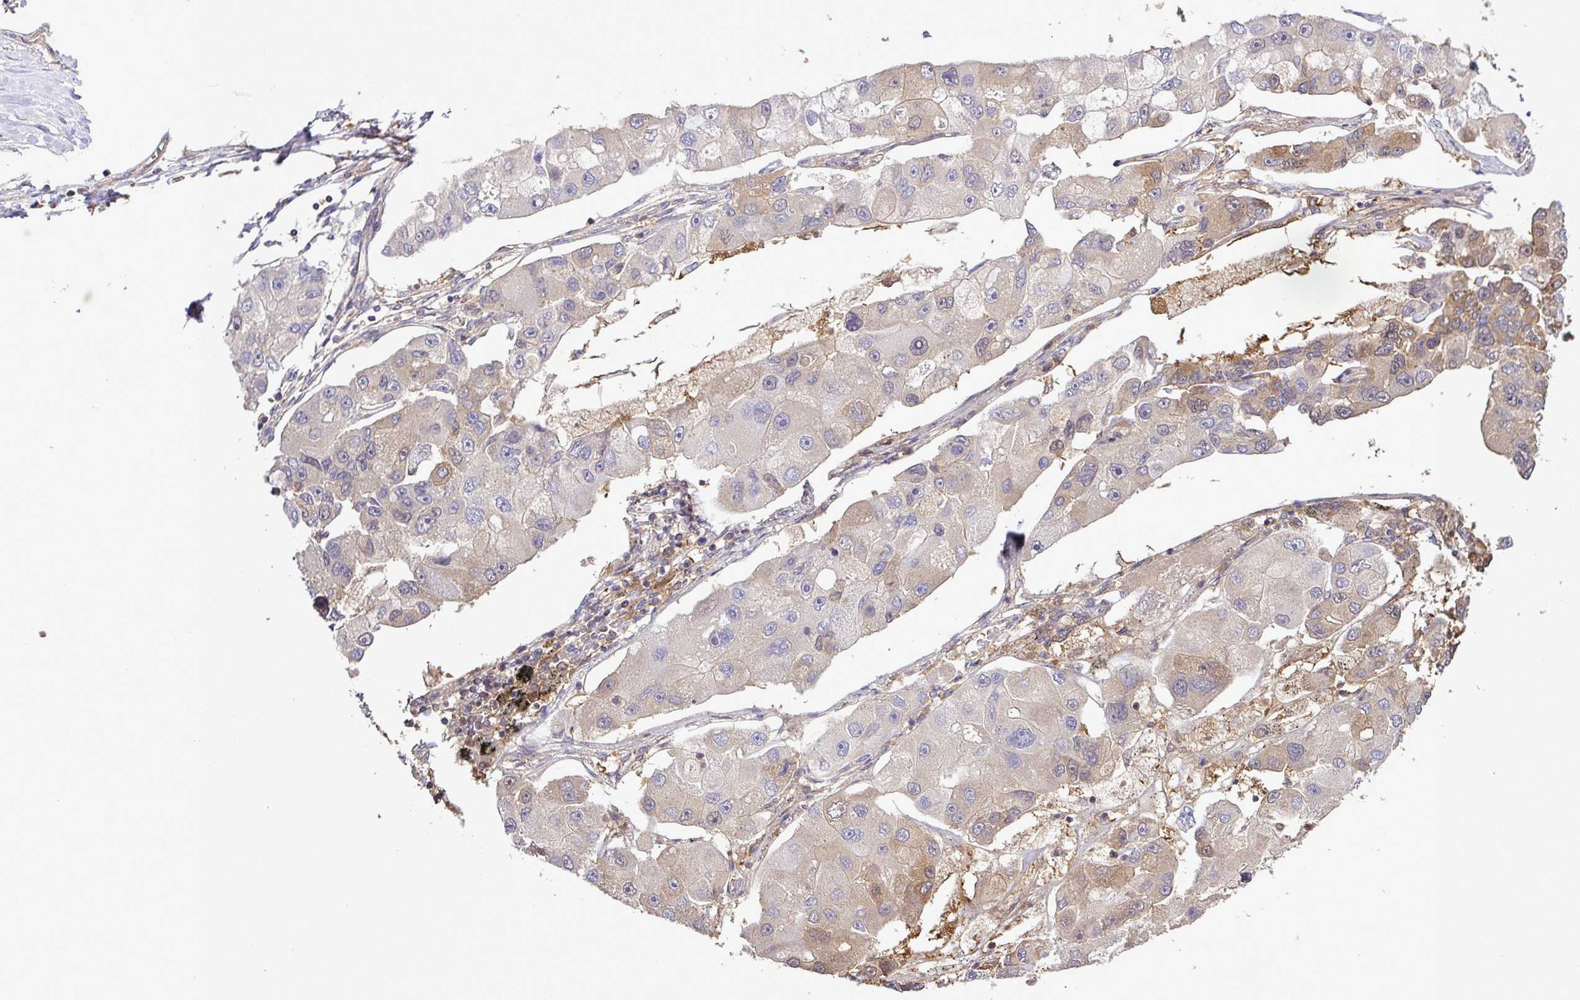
{"staining": {"intensity": "moderate", "quantity": "25%-75%", "location": "cytoplasmic/membranous"}, "tissue": "lung cancer", "cell_type": "Tumor cells", "image_type": "cancer", "snomed": [{"axis": "morphology", "description": "Adenocarcinoma, NOS"}, {"axis": "topography", "description": "Lung"}], "caption": "Immunohistochemical staining of lung cancer (adenocarcinoma) demonstrates moderate cytoplasmic/membranous protein expression in about 25%-75% of tumor cells. Using DAB (3,3'-diaminobenzidine) (brown) and hematoxylin (blue) stains, captured at high magnification using brightfield microscopy.", "gene": "TMEM107", "patient": {"sex": "female", "age": 54}}